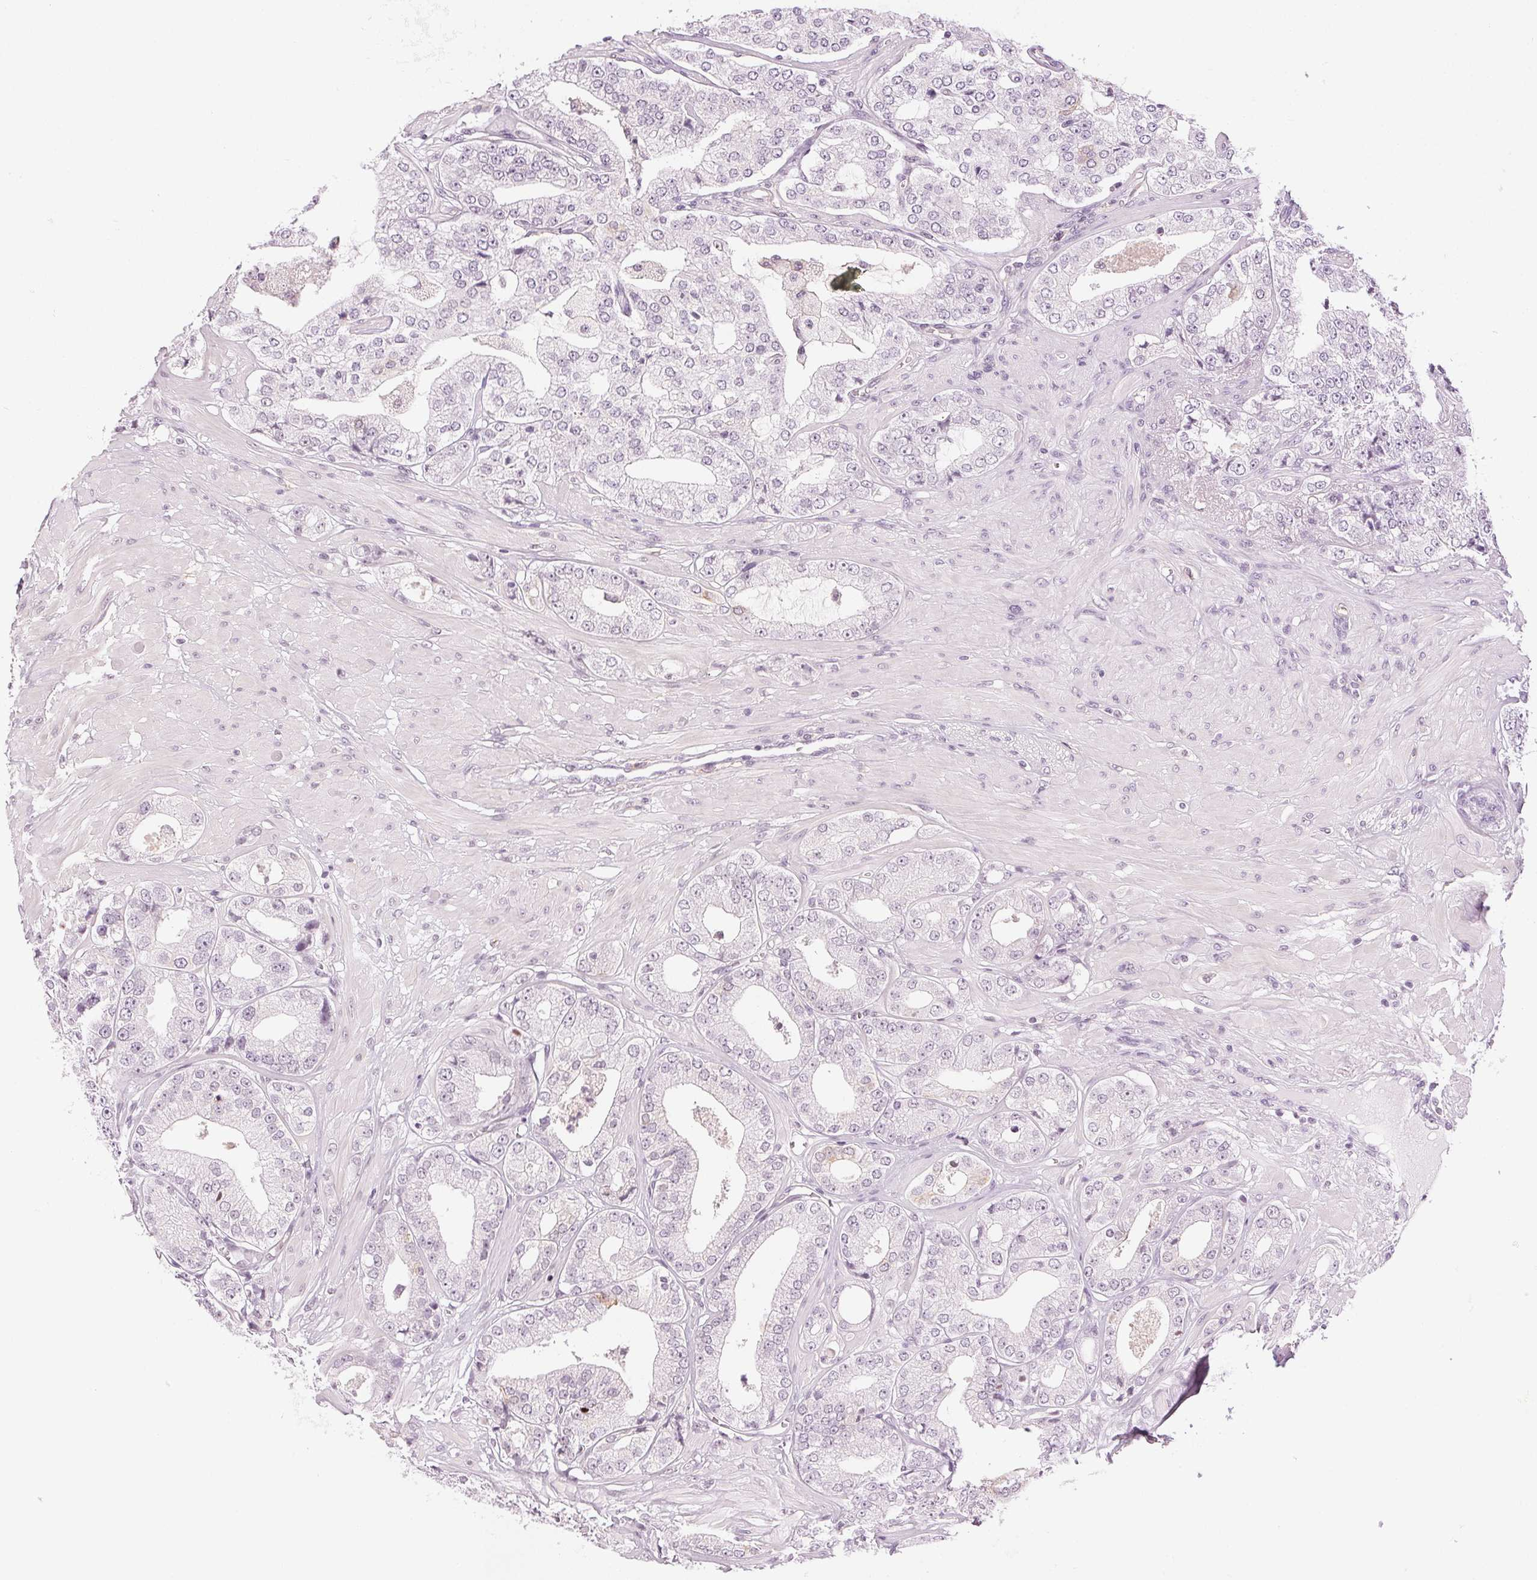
{"staining": {"intensity": "negative", "quantity": "none", "location": "none"}, "tissue": "prostate cancer", "cell_type": "Tumor cells", "image_type": "cancer", "snomed": [{"axis": "morphology", "description": "Adenocarcinoma, Low grade"}, {"axis": "topography", "description": "Prostate"}], "caption": "Prostate cancer stained for a protein using immunohistochemistry (IHC) demonstrates no positivity tumor cells.", "gene": "AIF1L", "patient": {"sex": "male", "age": 60}}